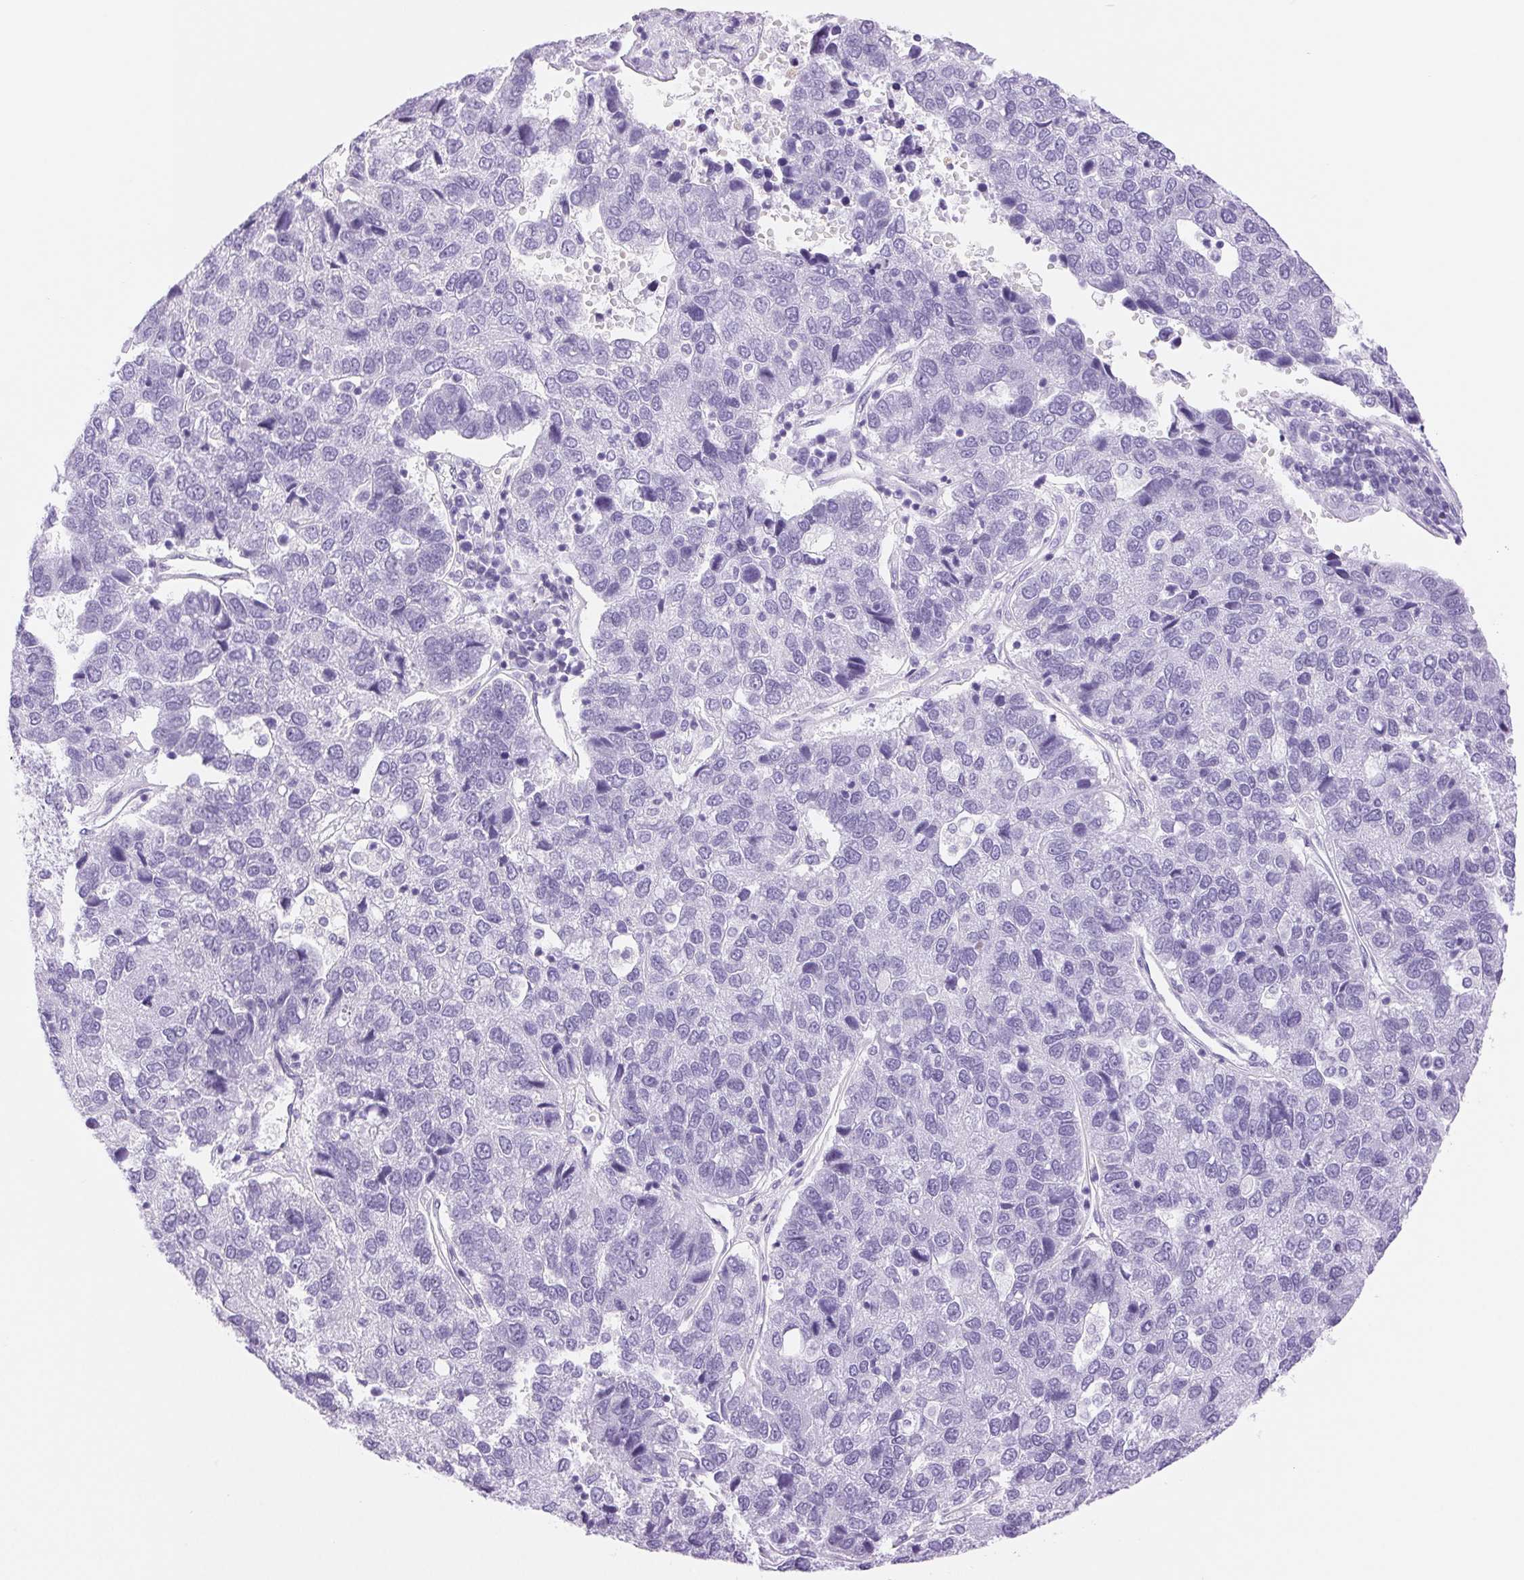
{"staining": {"intensity": "negative", "quantity": "none", "location": "none"}, "tissue": "pancreatic cancer", "cell_type": "Tumor cells", "image_type": "cancer", "snomed": [{"axis": "morphology", "description": "Adenocarcinoma, NOS"}, {"axis": "topography", "description": "Pancreas"}], "caption": "DAB (3,3'-diaminobenzidine) immunohistochemical staining of pancreatic cancer (adenocarcinoma) displays no significant expression in tumor cells.", "gene": "SERPINB3", "patient": {"sex": "female", "age": 61}}